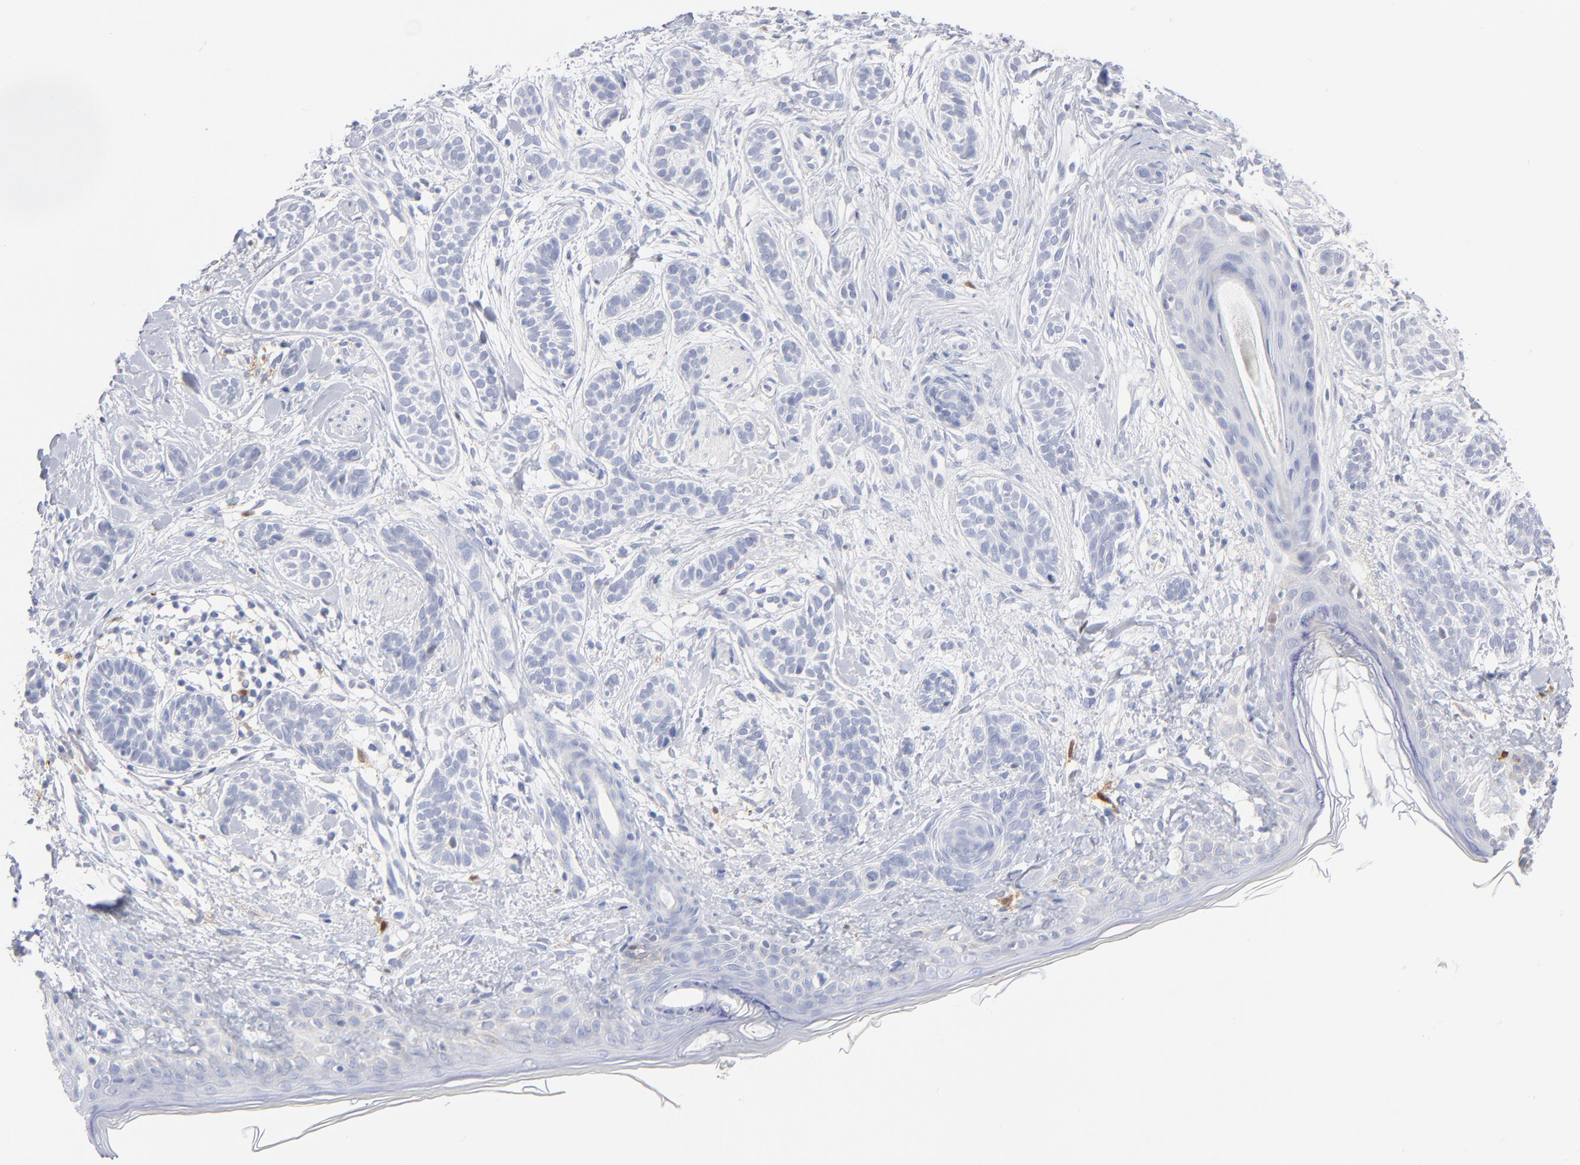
{"staining": {"intensity": "negative", "quantity": "none", "location": "none"}, "tissue": "skin cancer", "cell_type": "Tumor cells", "image_type": "cancer", "snomed": [{"axis": "morphology", "description": "Normal tissue, NOS"}, {"axis": "morphology", "description": "Basal cell carcinoma"}, {"axis": "topography", "description": "Skin"}], "caption": "This is an IHC image of skin cancer. There is no expression in tumor cells.", "gene": "IFIT2", "patient": {"sex": "male", "age": 63}}